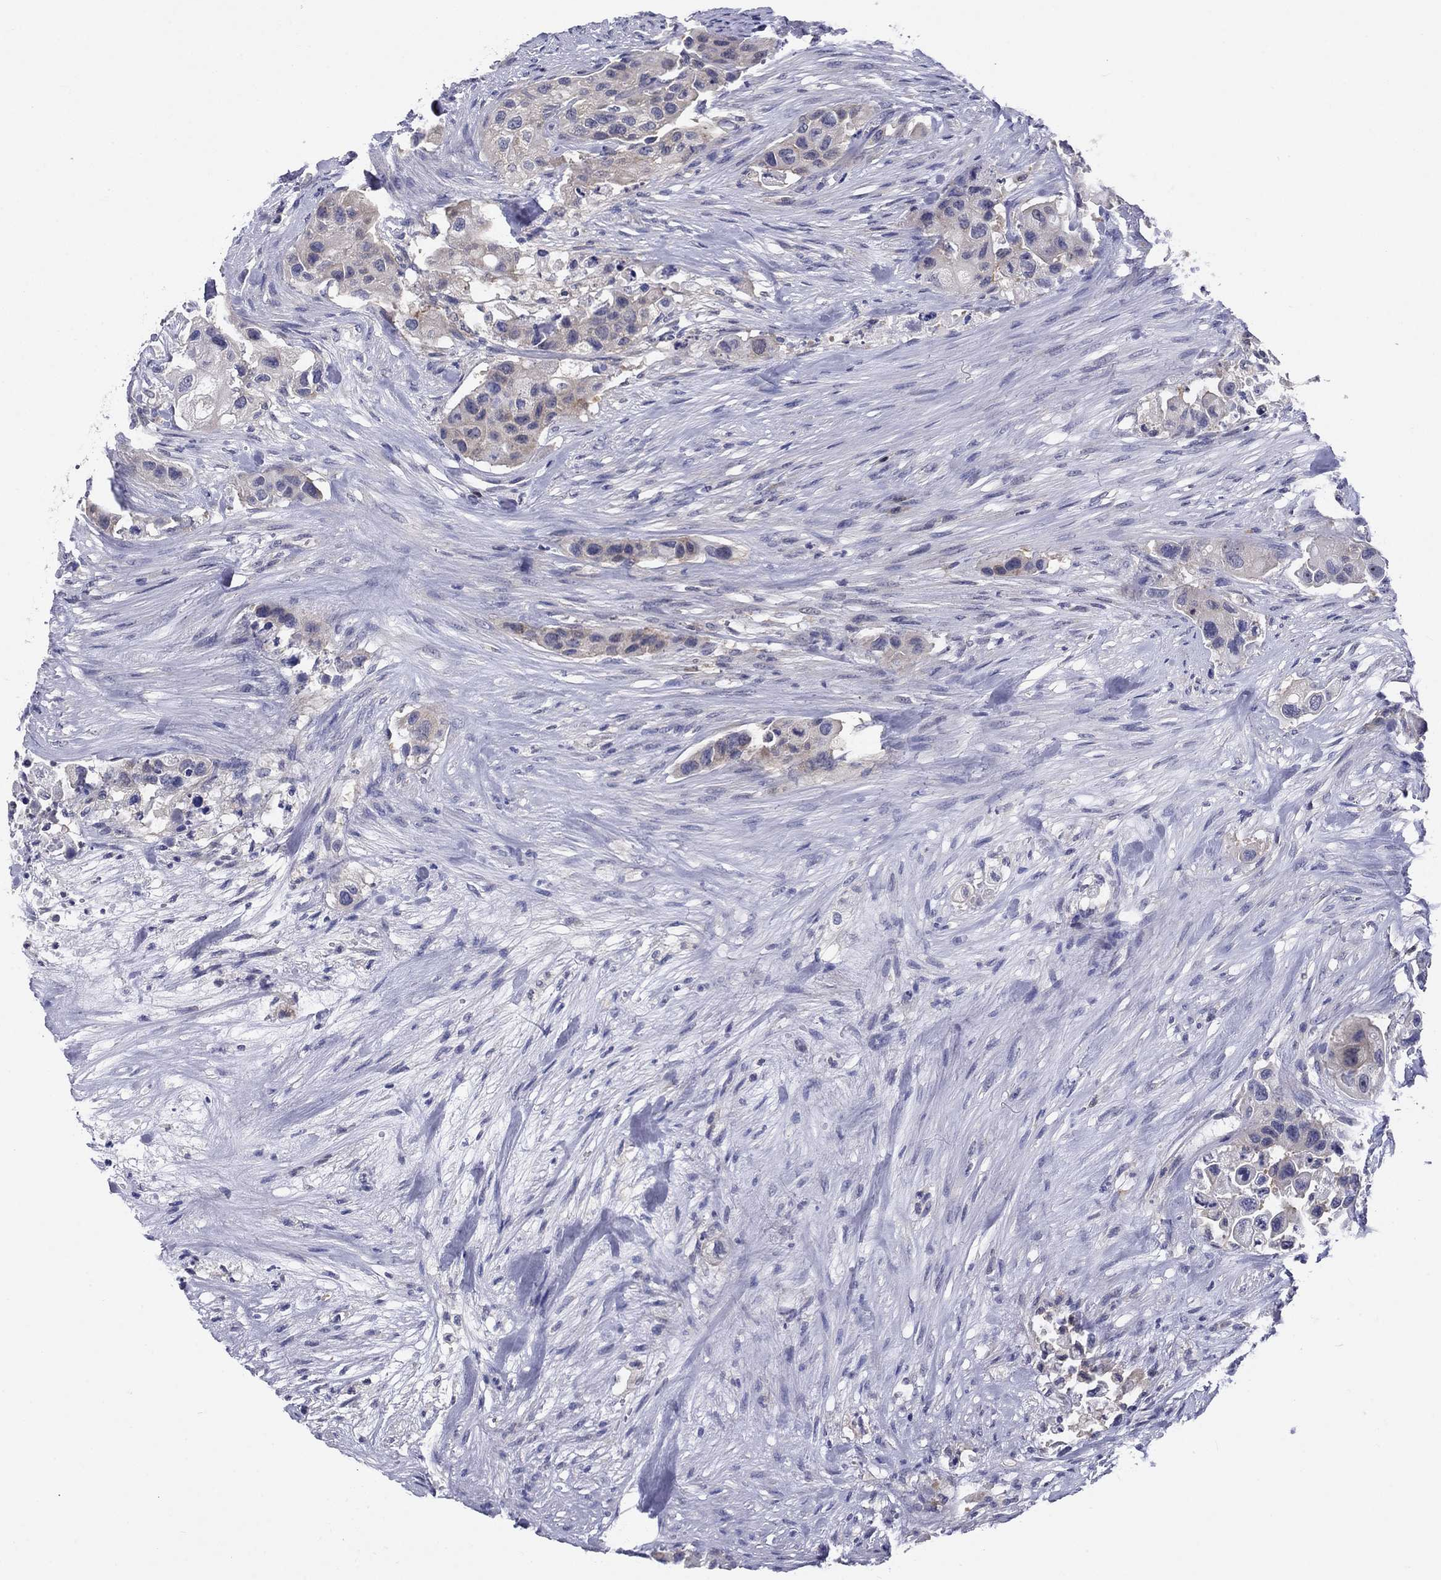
{"staining": {"intensity": "negative", "quantity": "none", "location": "none"}, "tissue": "urothelial cancer", "cell_type": "Tumor cells", "image_type": "cancer", "snomed": [{"axis": "morphology", "description": "Urothelial carcinoma, High grade"}, {"axis": "topography", "description": "Urinary bladder"}], "caption": "Immunohistochemistry of human urothelial carcinoma (high-grade) exhibits no expression in tumor cells.", "gene": "POU2F2", "patient": {"sex": "female", "age": 73}}